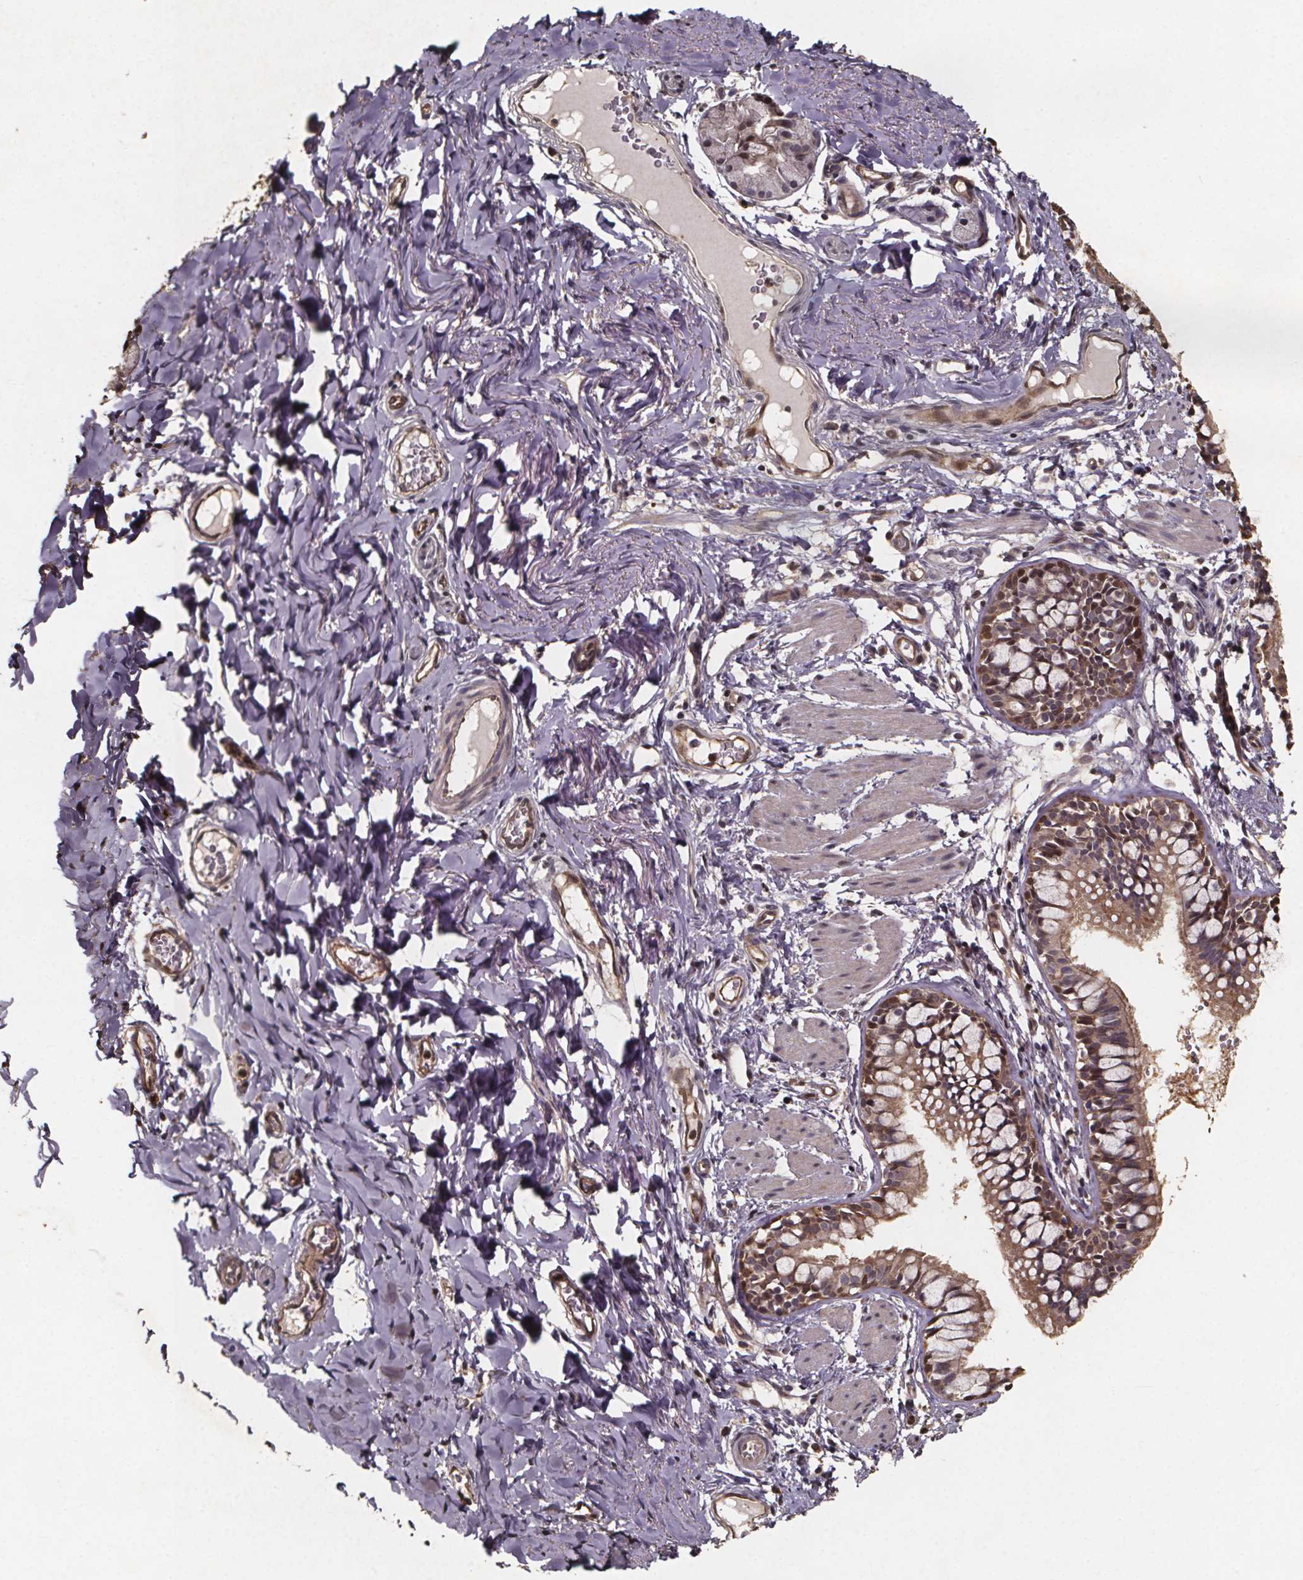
{"staining": {"intensity": "moderate", "quantity": ">75%", "location": "cytoplasmic/membranous"}, "tissue": "bronchus", "cell_type": "Respiratory epithelial cells", "image_type": "normal", "snomed": [{"axis": "morphology", "description": "Normal tissue, NOS"}, {"axis": "topography", "description": "Bronchus"}], "caption": "The micrograph exhibits immunohistochemical staining of benign bronchus. There is moderate cytoplasmic/membranous positivity is present in about >75% of respiratory epithelial cells. (DAB = brown stain, brightfield microscopy at high magnification).", "gene": "ZNF879", "patient": {"sex": "male", "age": 1}}